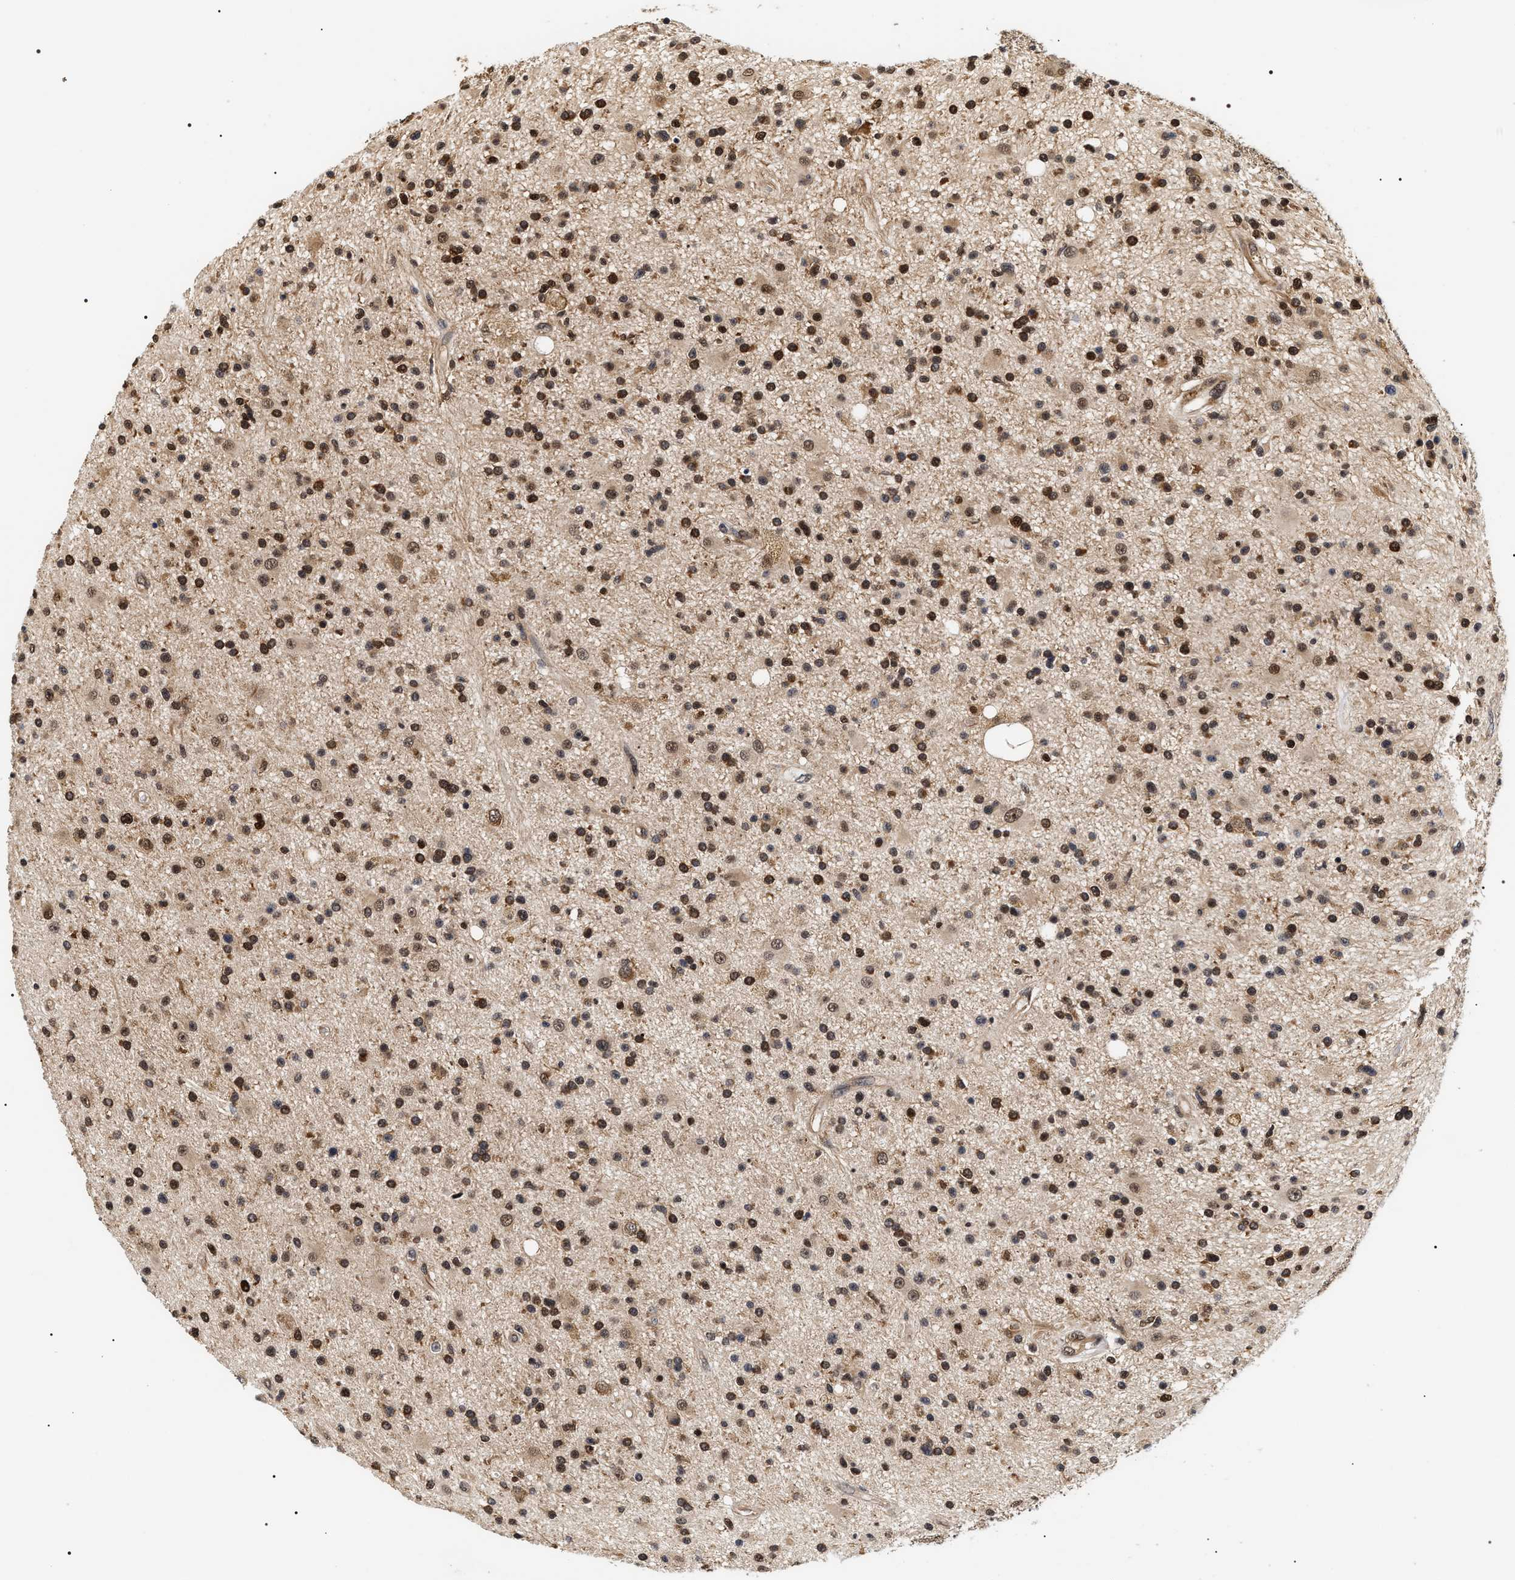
{"staining": {"intensity": "moderate", "quantity": ">75%", "location": "nuclear"}, "tissue": "glioma", "cell_type": "Tumor cells", "image_type": "cancer", "snomed": [{"axis": "morphology", "description": "Glioma, malignant, High grade"}, {"axis": "topography", "description": "Brain"}], "caption": "Immunohistochemical staining of high-grade glioma (malignant) demonstrates medium levels of moderate nuclear expression in about >75% of tumor cells.", "gene": "BAG6", "patient": {"sex": "male", "age": 33}}